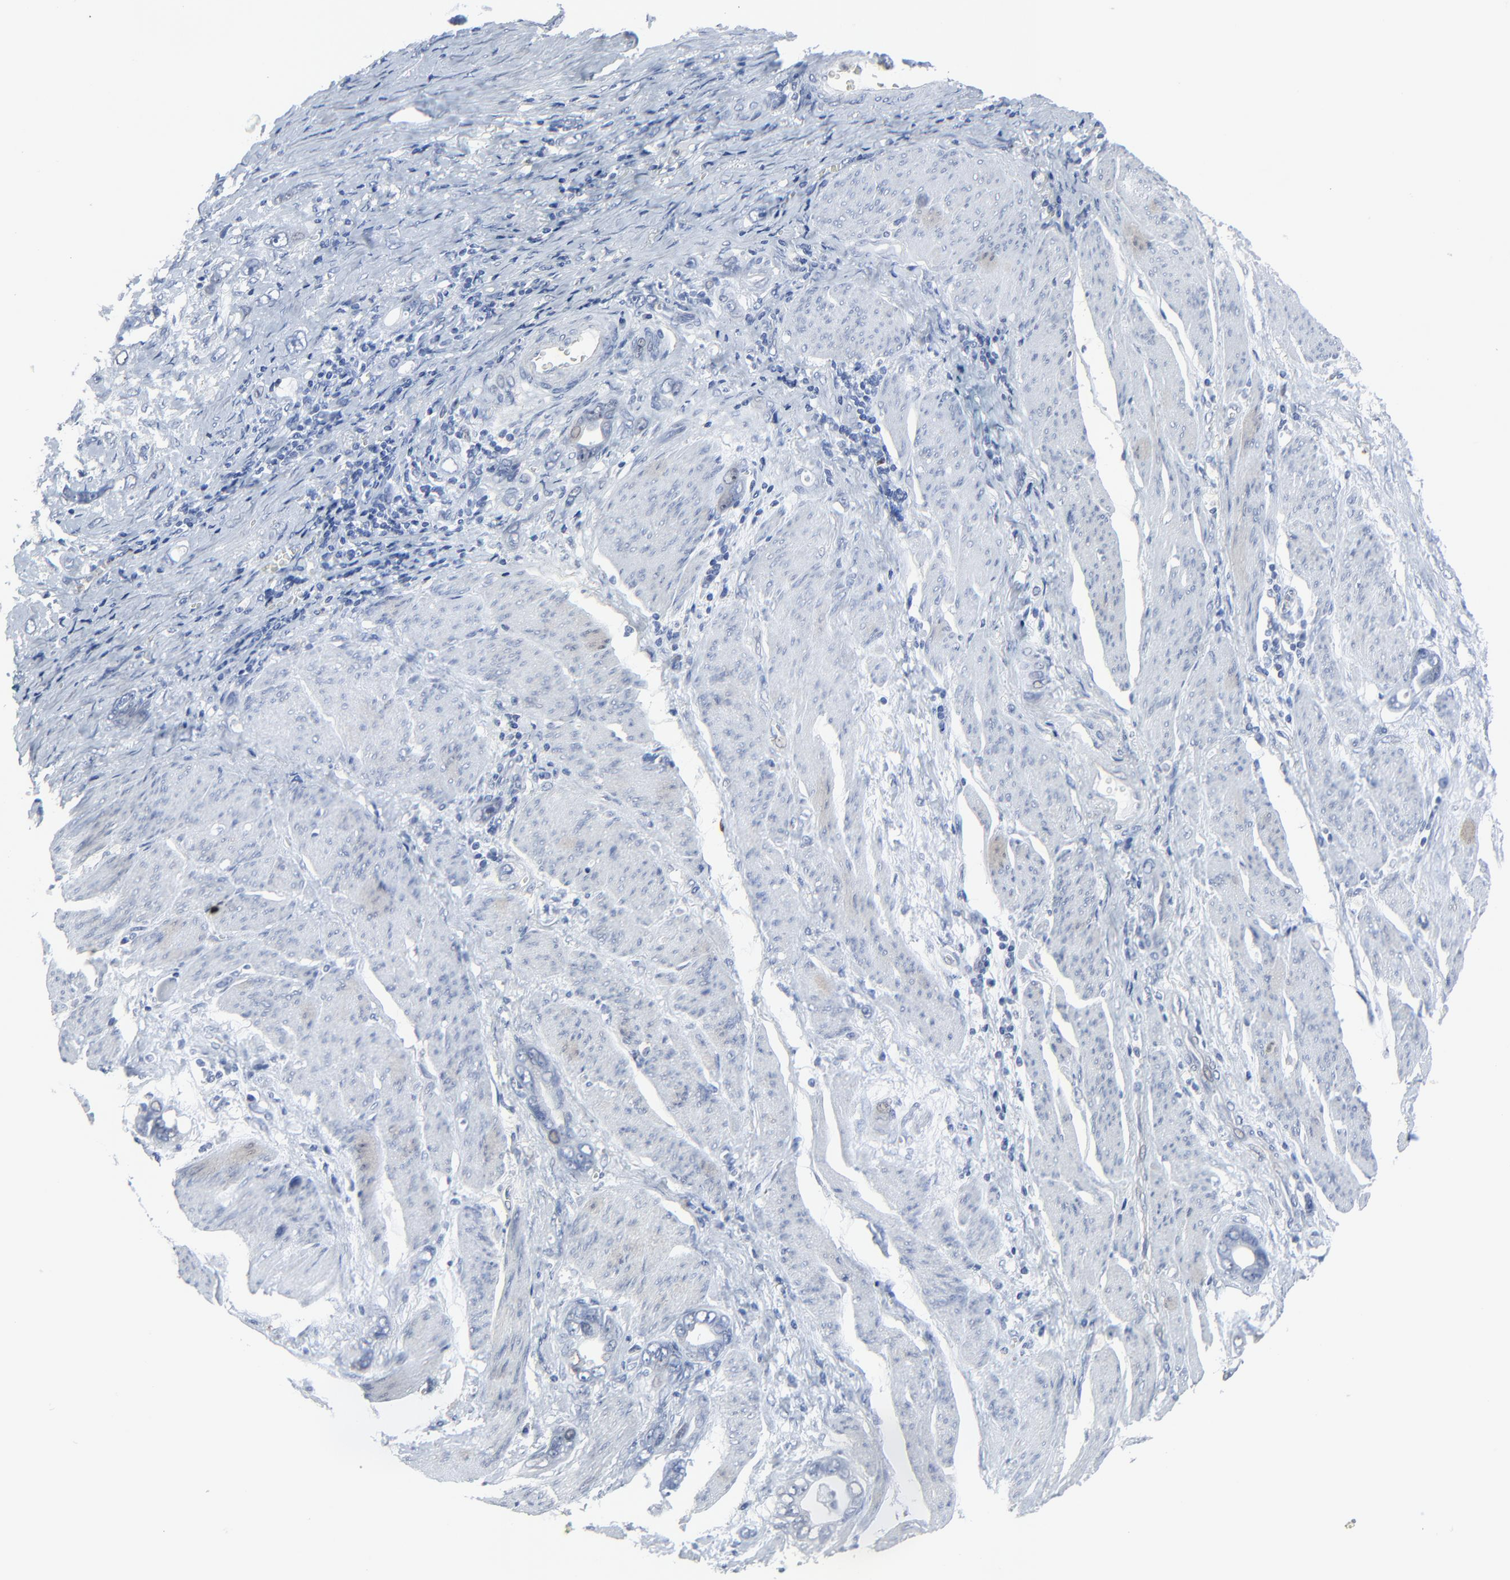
{"staining": {"intensity": "negative", "quantity": "none", "location": "none"}, "tissue": "stomach cancer", "cell_type": "Tumor cells", "image_type": "cancer", "snomed": [{"axis": "morphology", "description": "Adenocarcinoma, NOS"}, {"axis": "topography", "description": "Stomach"}], "caption": "Immunohistochemical staining of human stomach cancer (adenocarcinoma) shows no significant staining in tumor cells.", "gene": "BIRC3", "patient": {"sex": "male", "age": 78}}